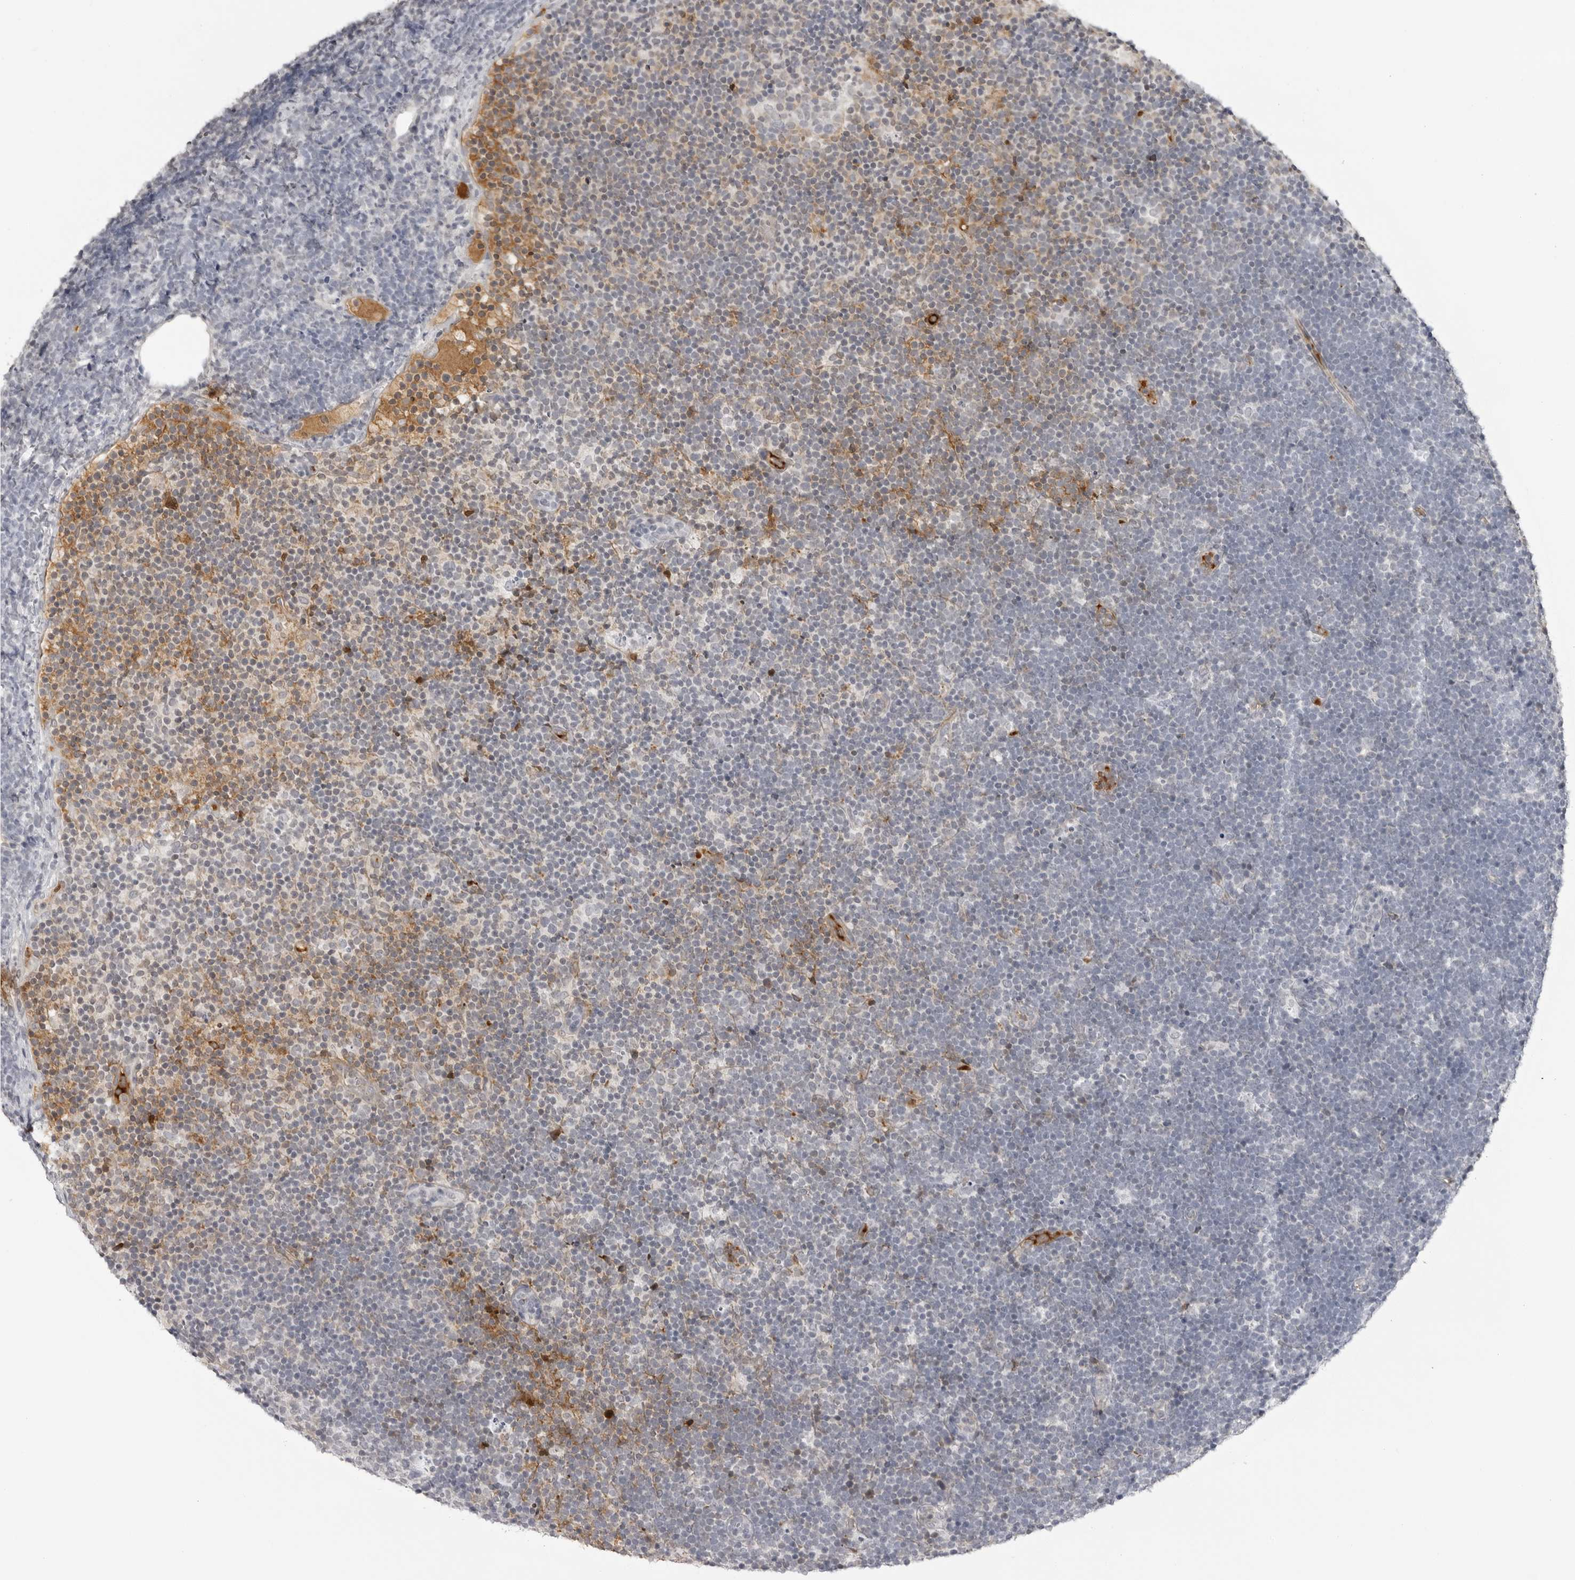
{"staining": {"intensity": "weak", "quantity": "<25%", "location": "cytoplasmic/membranous"}, "tissue": "lymphoma", "cell_type": "Tumor cells", "image_type": "cancer", "snomed": [{"axis": "morphology", "description": "Malignant lymphoma, non-Hodgkin's type, High grade"}, {"axis": "topography", "description": "Lymph node"}], "caption": "Immunohistochemical staining of lymphoma shows no significant positivity in tumor cells. (DAB (3,3'-diaminobenzidine) immunohistochemistry (IHC), high magnification).", "gene": "SERPINF2", "patient": {"sex": "male", "age": 13}}